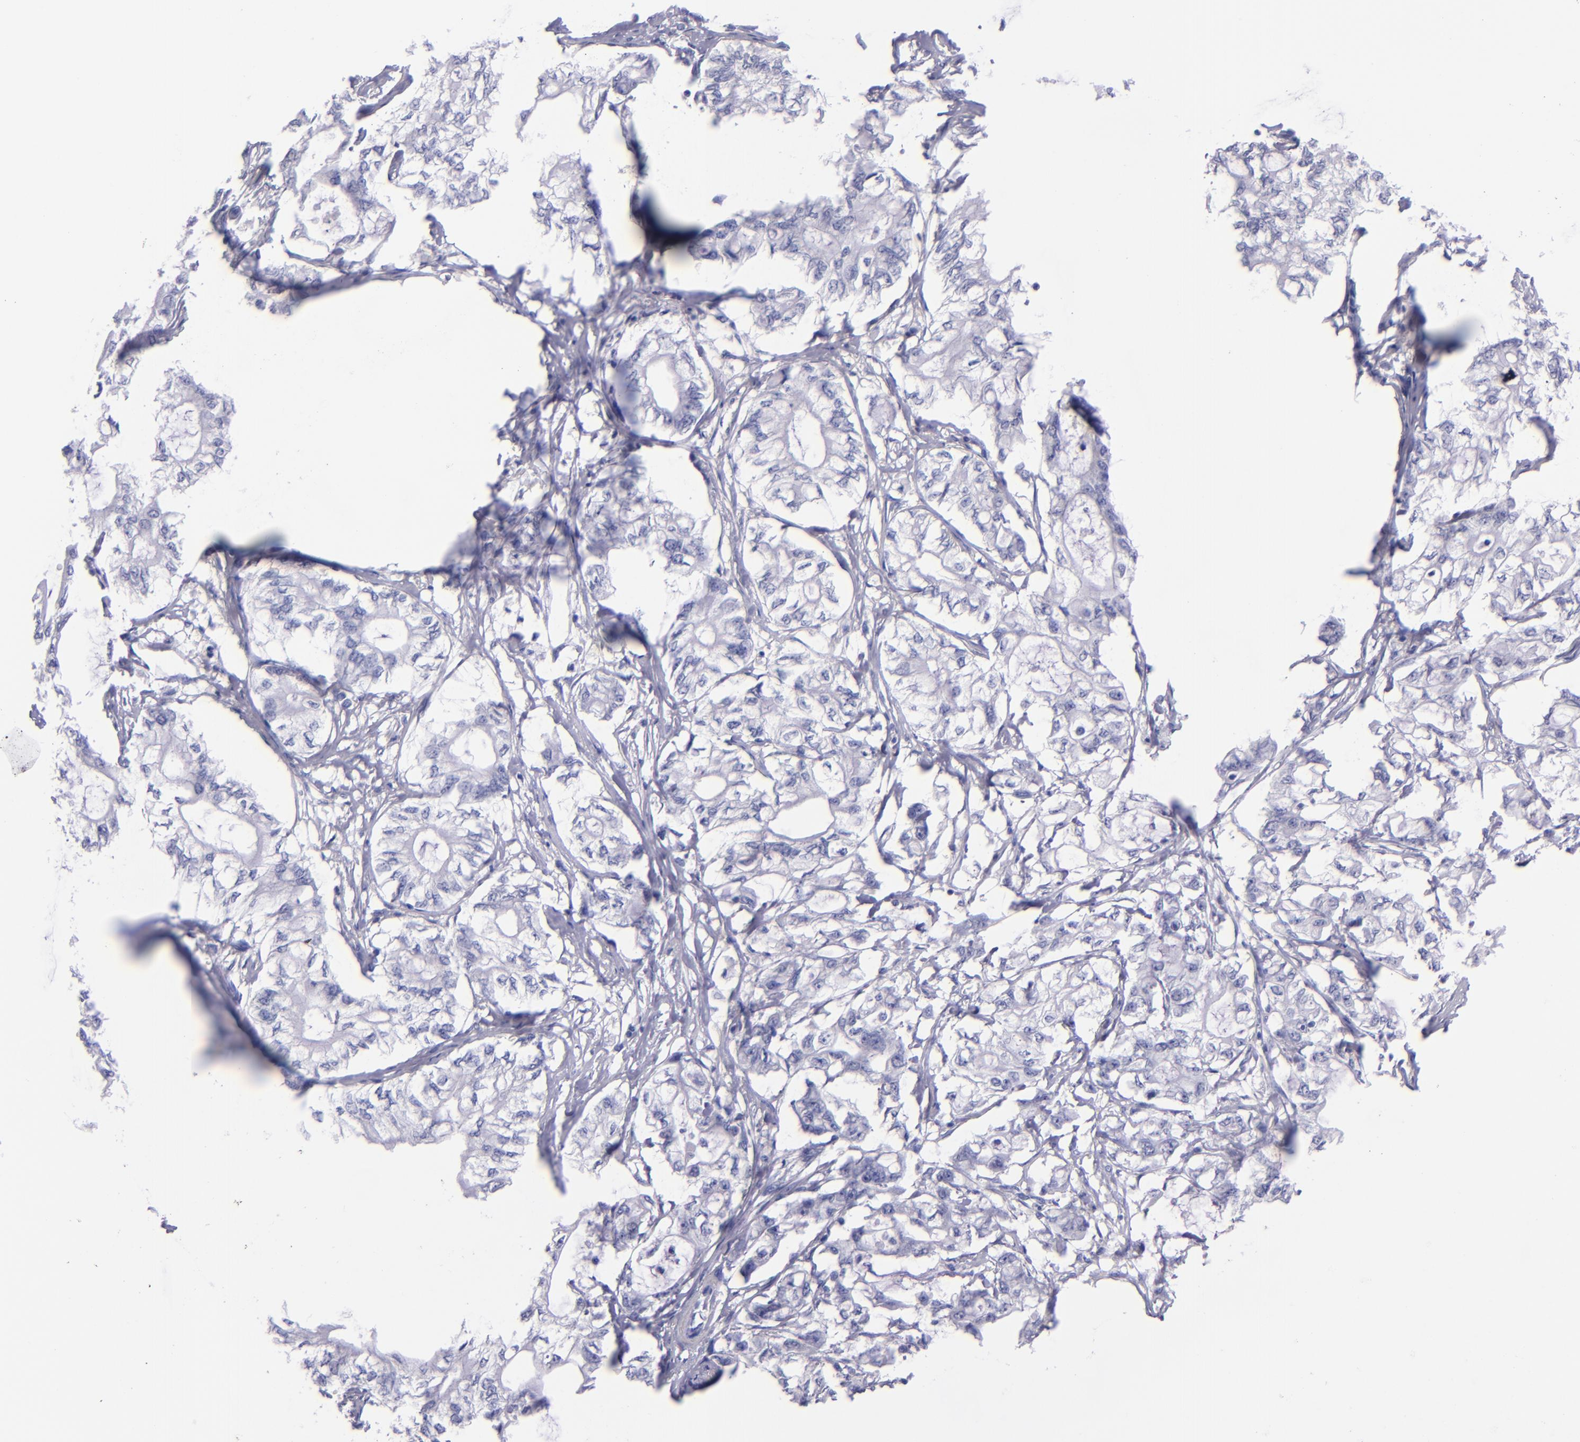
{"staining": {"intensity": "negative", "quantity": "none", "location": "none"}, "tissue": "pancreatic cancer", "cell_type": "Tumor cells", "image_type": "cancer", "snomed": [{"axis": "morphology", "description": "Adenocarcinoma, NOS"}, {"axis": "topography", "description": "Pancreas"}], "caption": "Immunohistochemical staining of human pancreatic cancer (adenocarcinoma) displays no significant positivity in tumor cells. (Brightfield microscopy of DAB (3,3'-diaminobenzidine) immunohistochemistry at high magnification).", "gene": "CD37", "patient": {"sex": "male", "age": 79}}